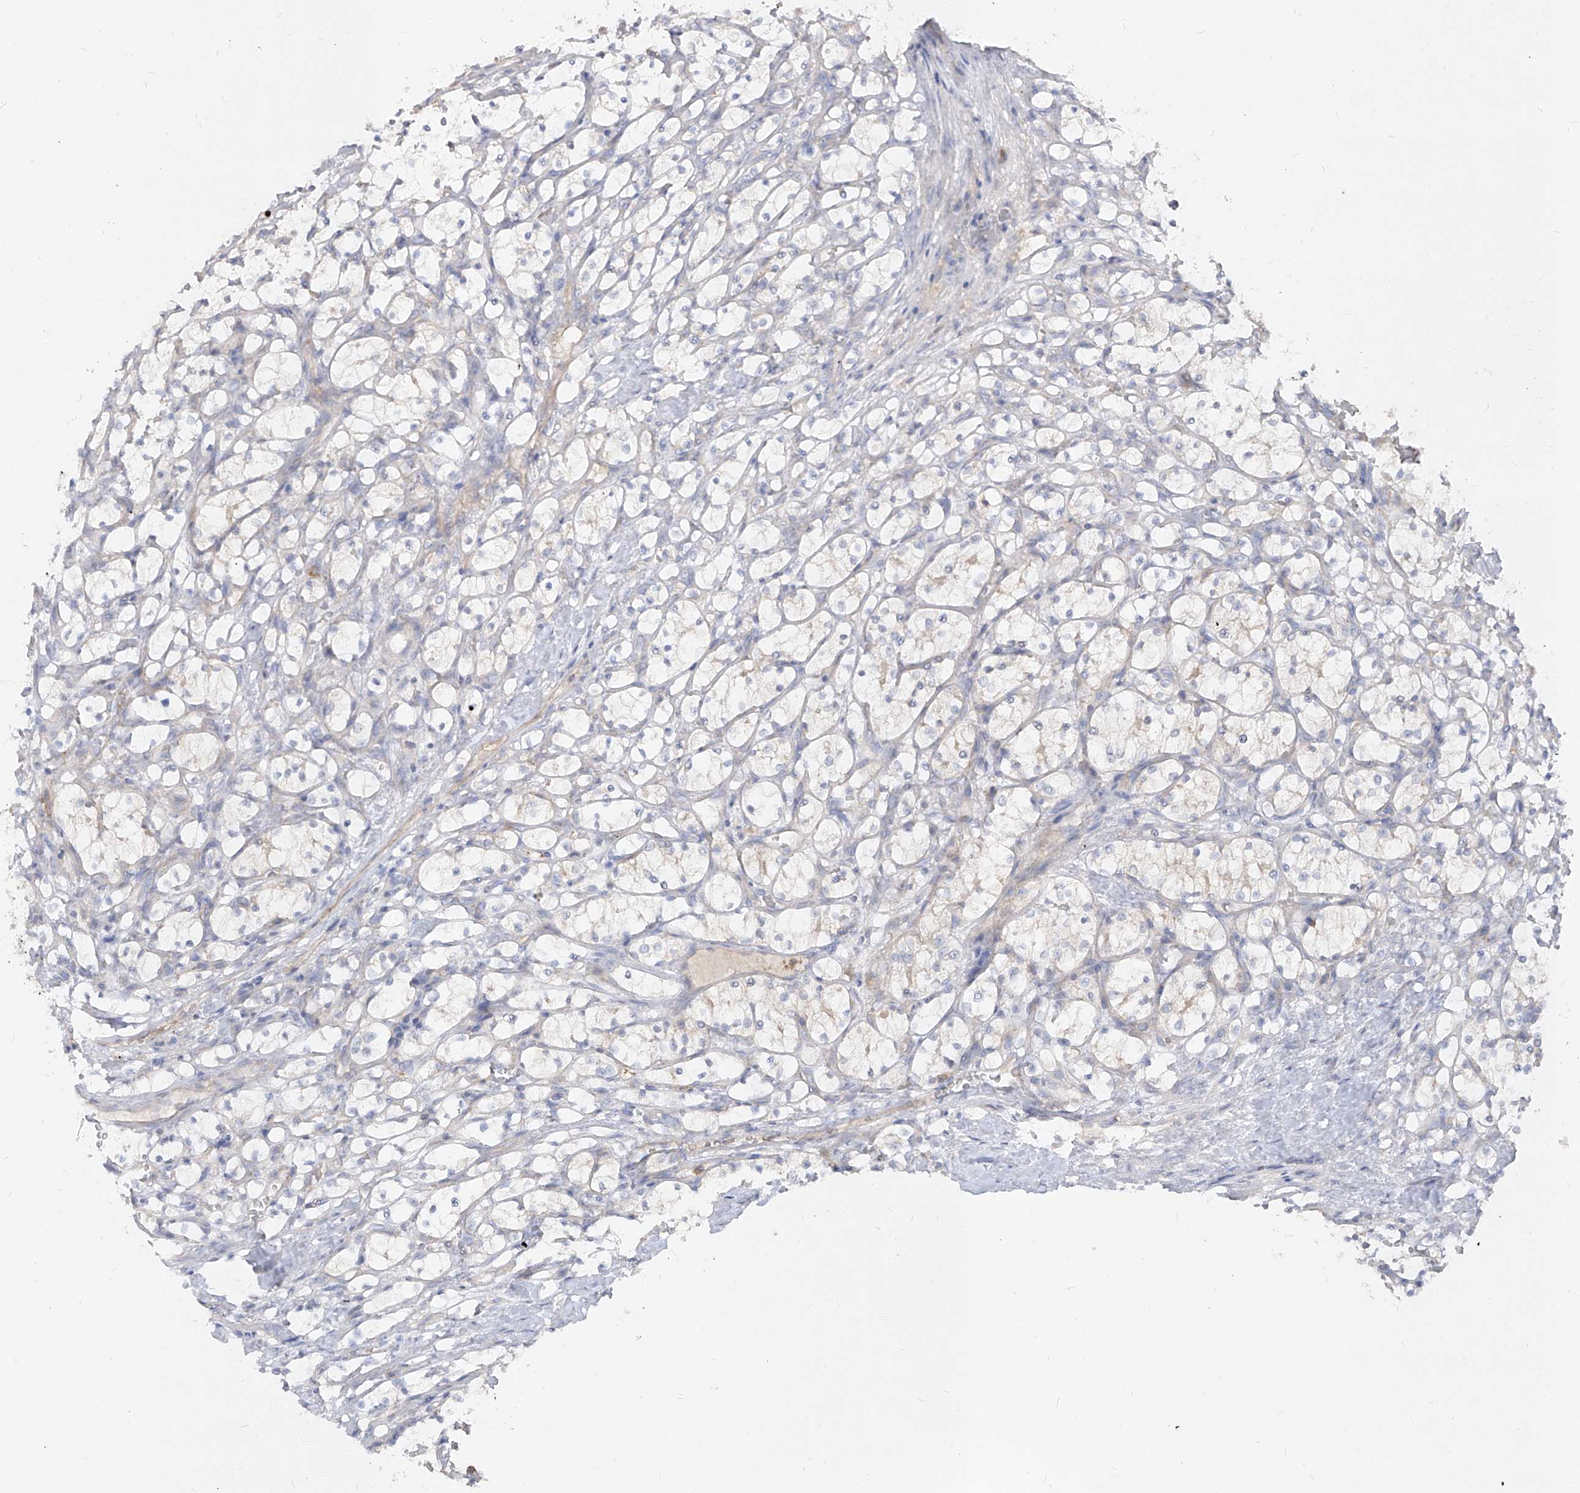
{"staining": {"intensity": "negative", "quantity": "none", "location": "none"}, "tissue": "renal cancer", "cell_type": "Tumor cells", "image_type": "cancer", "snomed": [{"axis": "morphology", "description": "Adenocarcinoma, NOS"}, {"axis": "topography", "description": "Kidney"}], "caption": "The photomicrograph exhibits no significant expression in tumor cells of adenocarcinoma (renal).", "gene": "RBFOX3", "patient": {"sex": "female", "age": 69}}